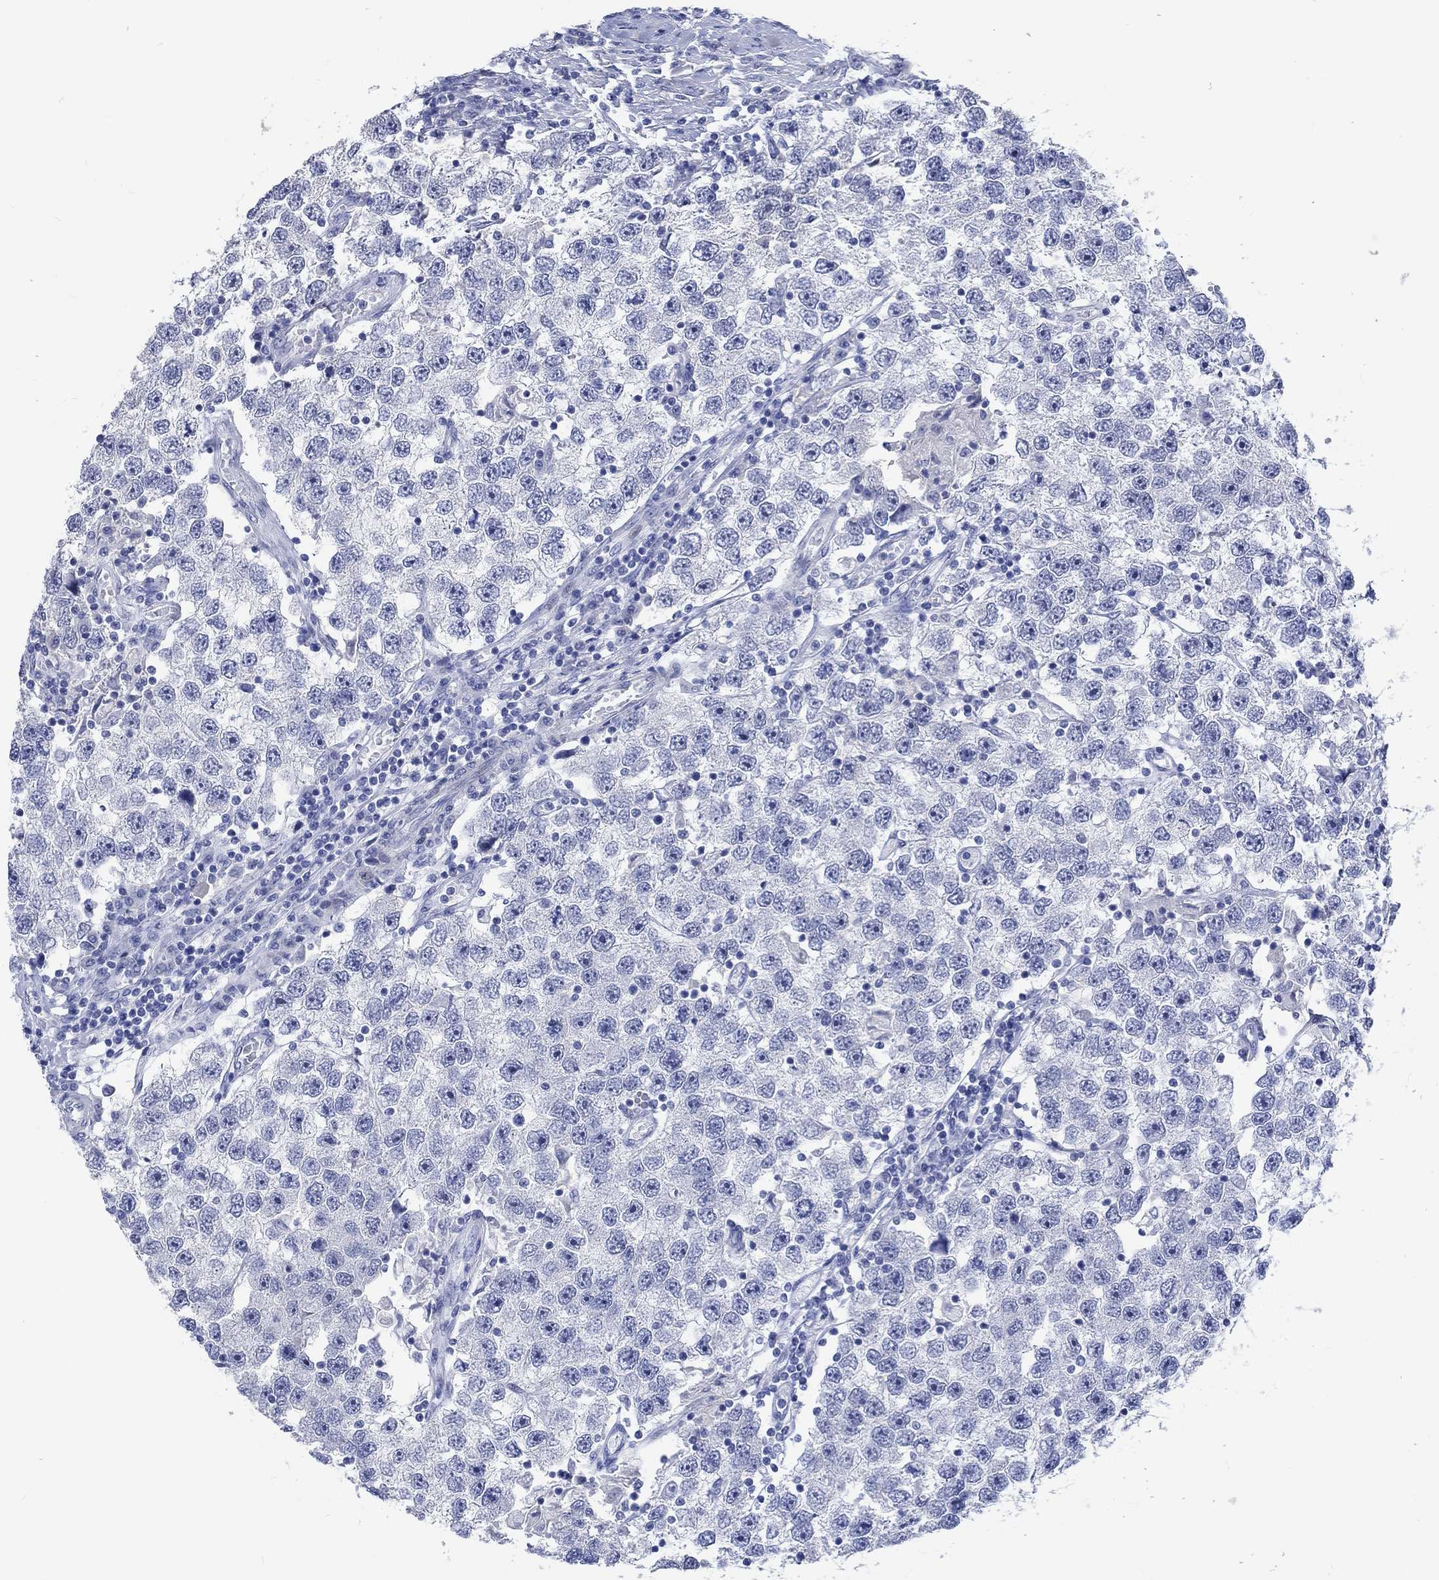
{"staining": {"intensity": "negative", "quantity": "none", "location": "none"}, "tissue": "testis cancer", "cell_type": "Tumor cells", "image_type": "cancer", "snomed": [{"axis": "morphology", "description": "Seminoma, NOS"}, {"axis": "topography", "description": "Testis"}], "caption": "Testis cancer (seminoma) was stained to show a protein in brown. There is no significant expression in tumor cells. (DAB IHC, high magnification).", "gene": "C4orf47", "patient": {"sex": "male", "age": 26}}